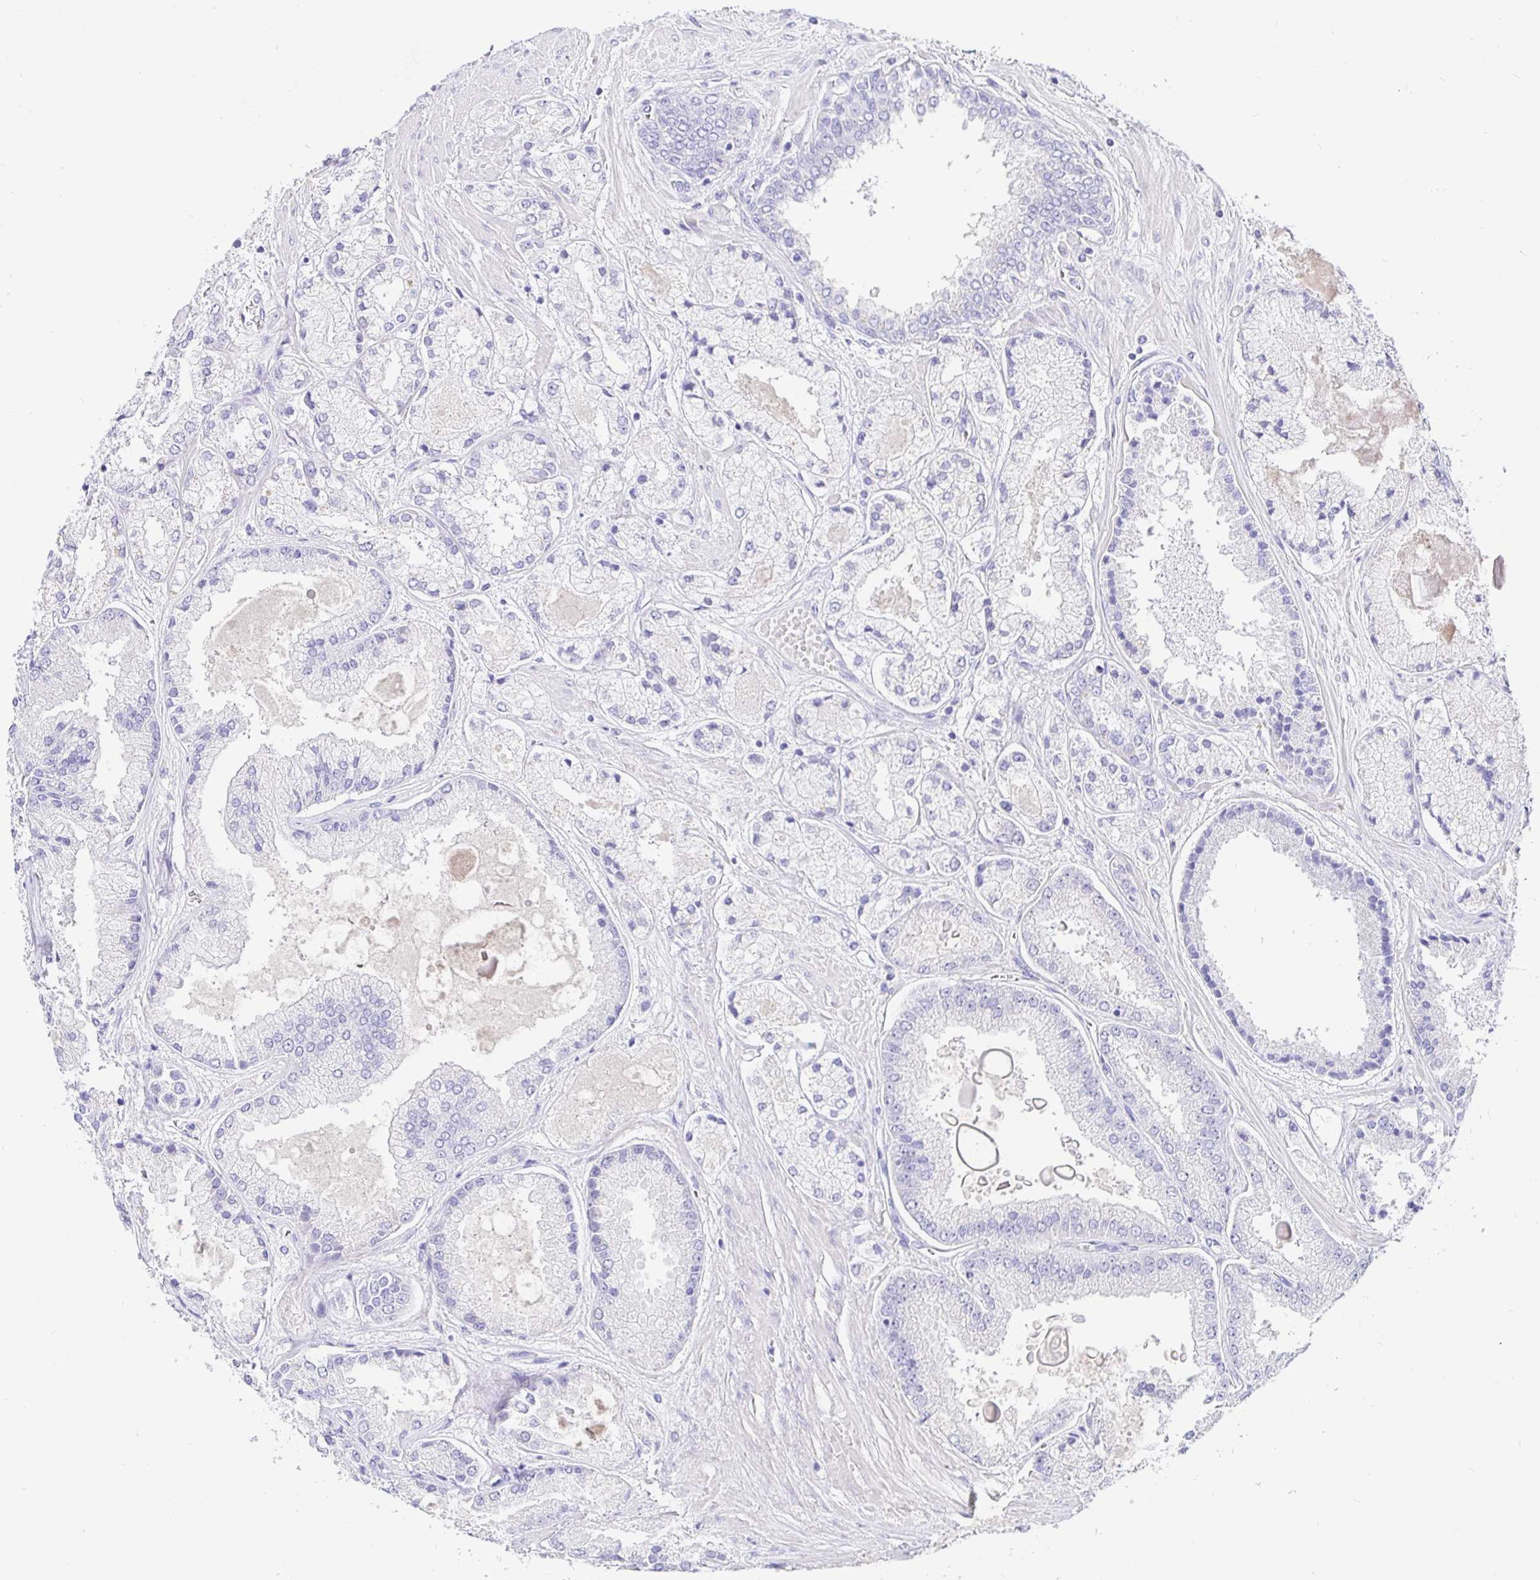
{"staining": {"intensity": "negative", "quantity": "none", "location": "none"}, "tissue": "prostate cancer", "cell_type": "Tumor cells", "image_type": "cancer", "snomed": [{"axis": "morphology", "description": "Adenocarcinoma, High grade"}, {"axis": "topography", "description": "Prostate"}], "caption": "Tumor cells show no significant protein staining in adenocarcinoma (high-grade) (prostate). (Brightfield microscopy of DAB (3,3'-diaminobenzidine) IHC at high magnification).", "gene": "TPTE", "patient": {"sex": "male", "age": 67}}